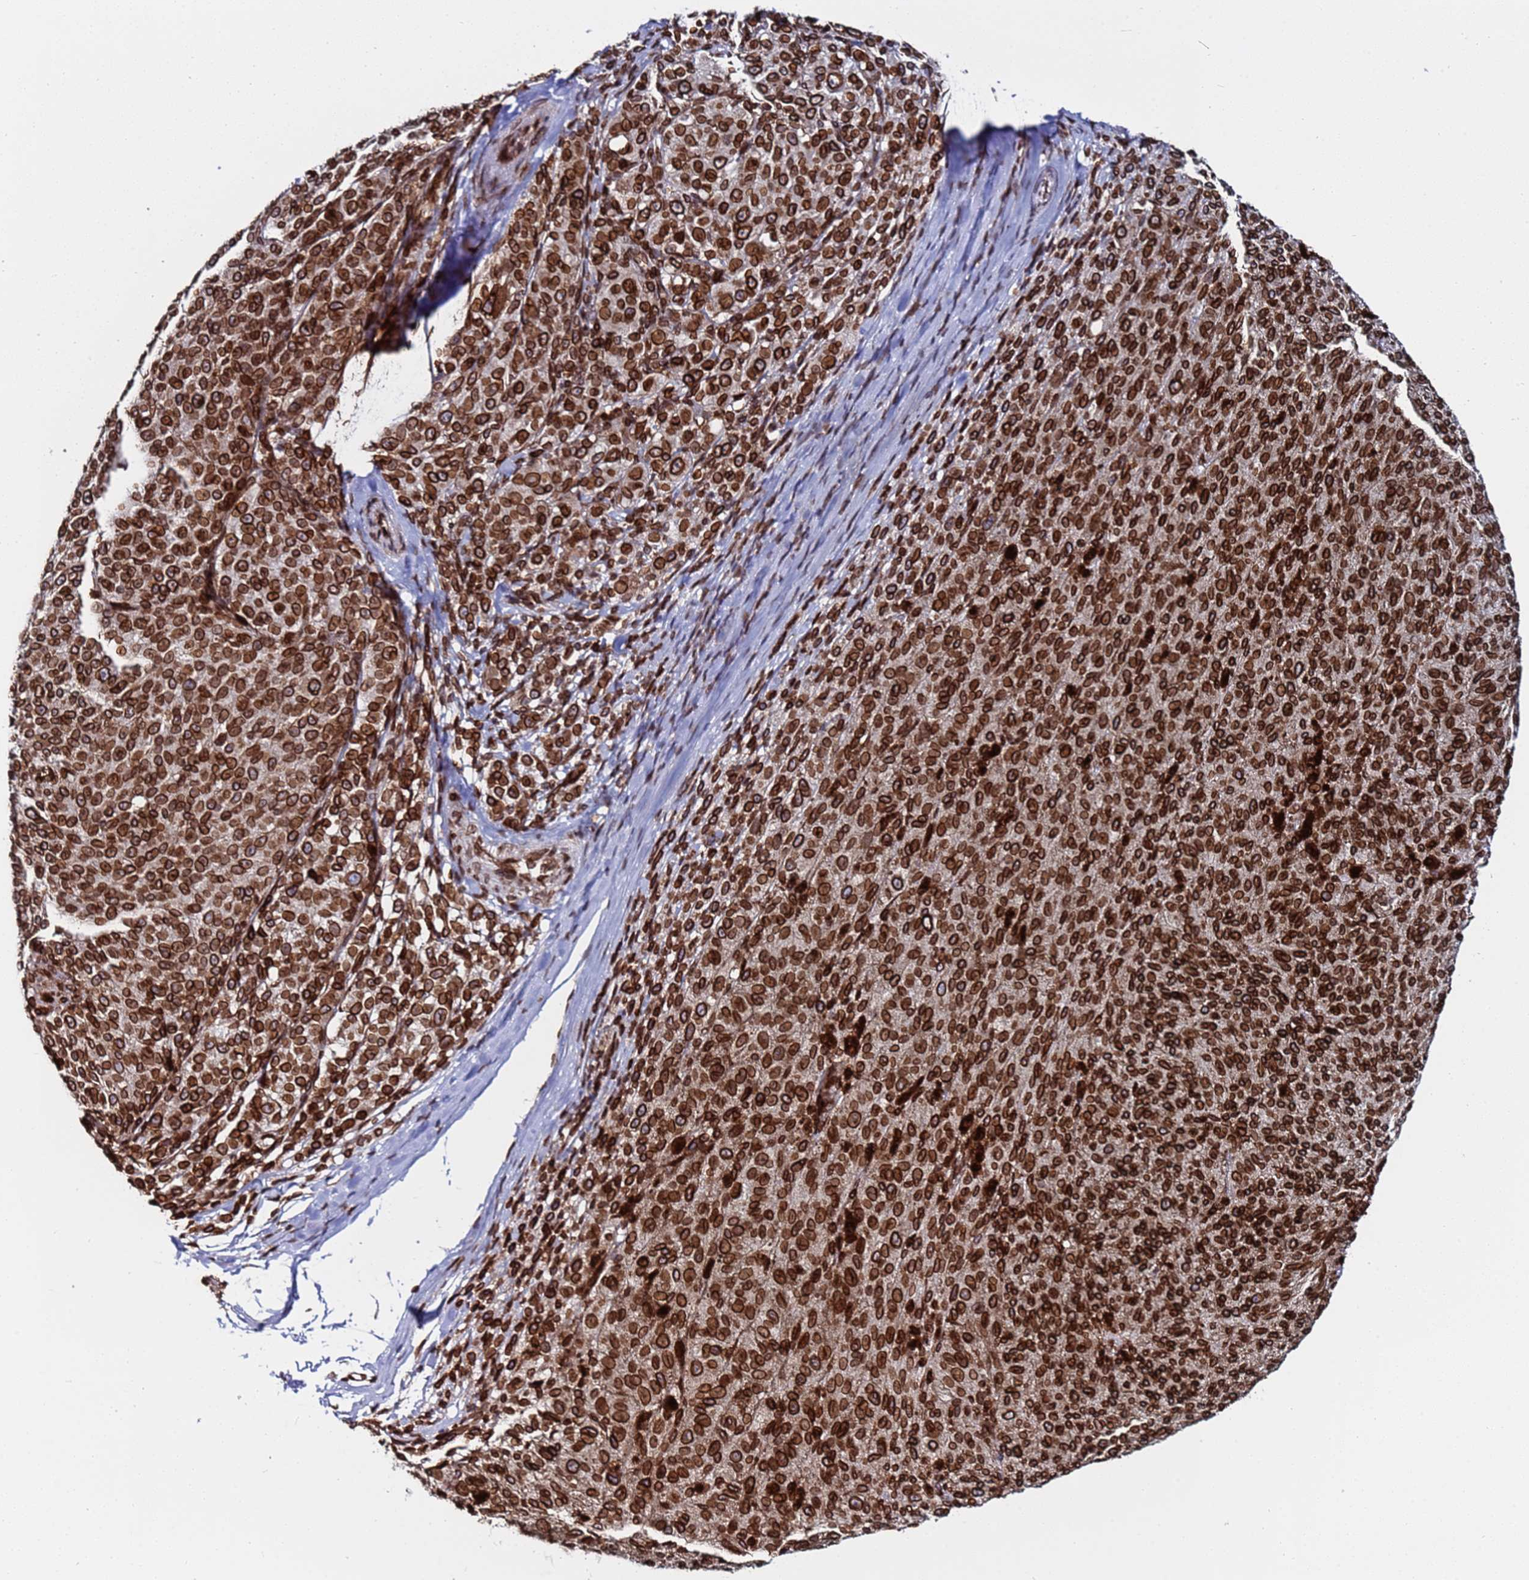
{"staining": {"intensity": "strong", "quantity": ">75%", "location": "cytoplasmic/membranous,nuclear"}, "tissue": "melanoma", "cell_type": "Tumor cells", "image_type": "cancer", "snomed": [{"axis": "morphology", "description": "Malignant melanoma, NOS"}, {"axis": "topography", "description": "Skin"}], "caption": "Protein staining exhibits strong cytoplasmic/membranous and nuclear positivity in about >75% of tumor cells in melanoma.", "gene": "TOR1AIP1", "patient": {"sex": "female", "age": 52}}